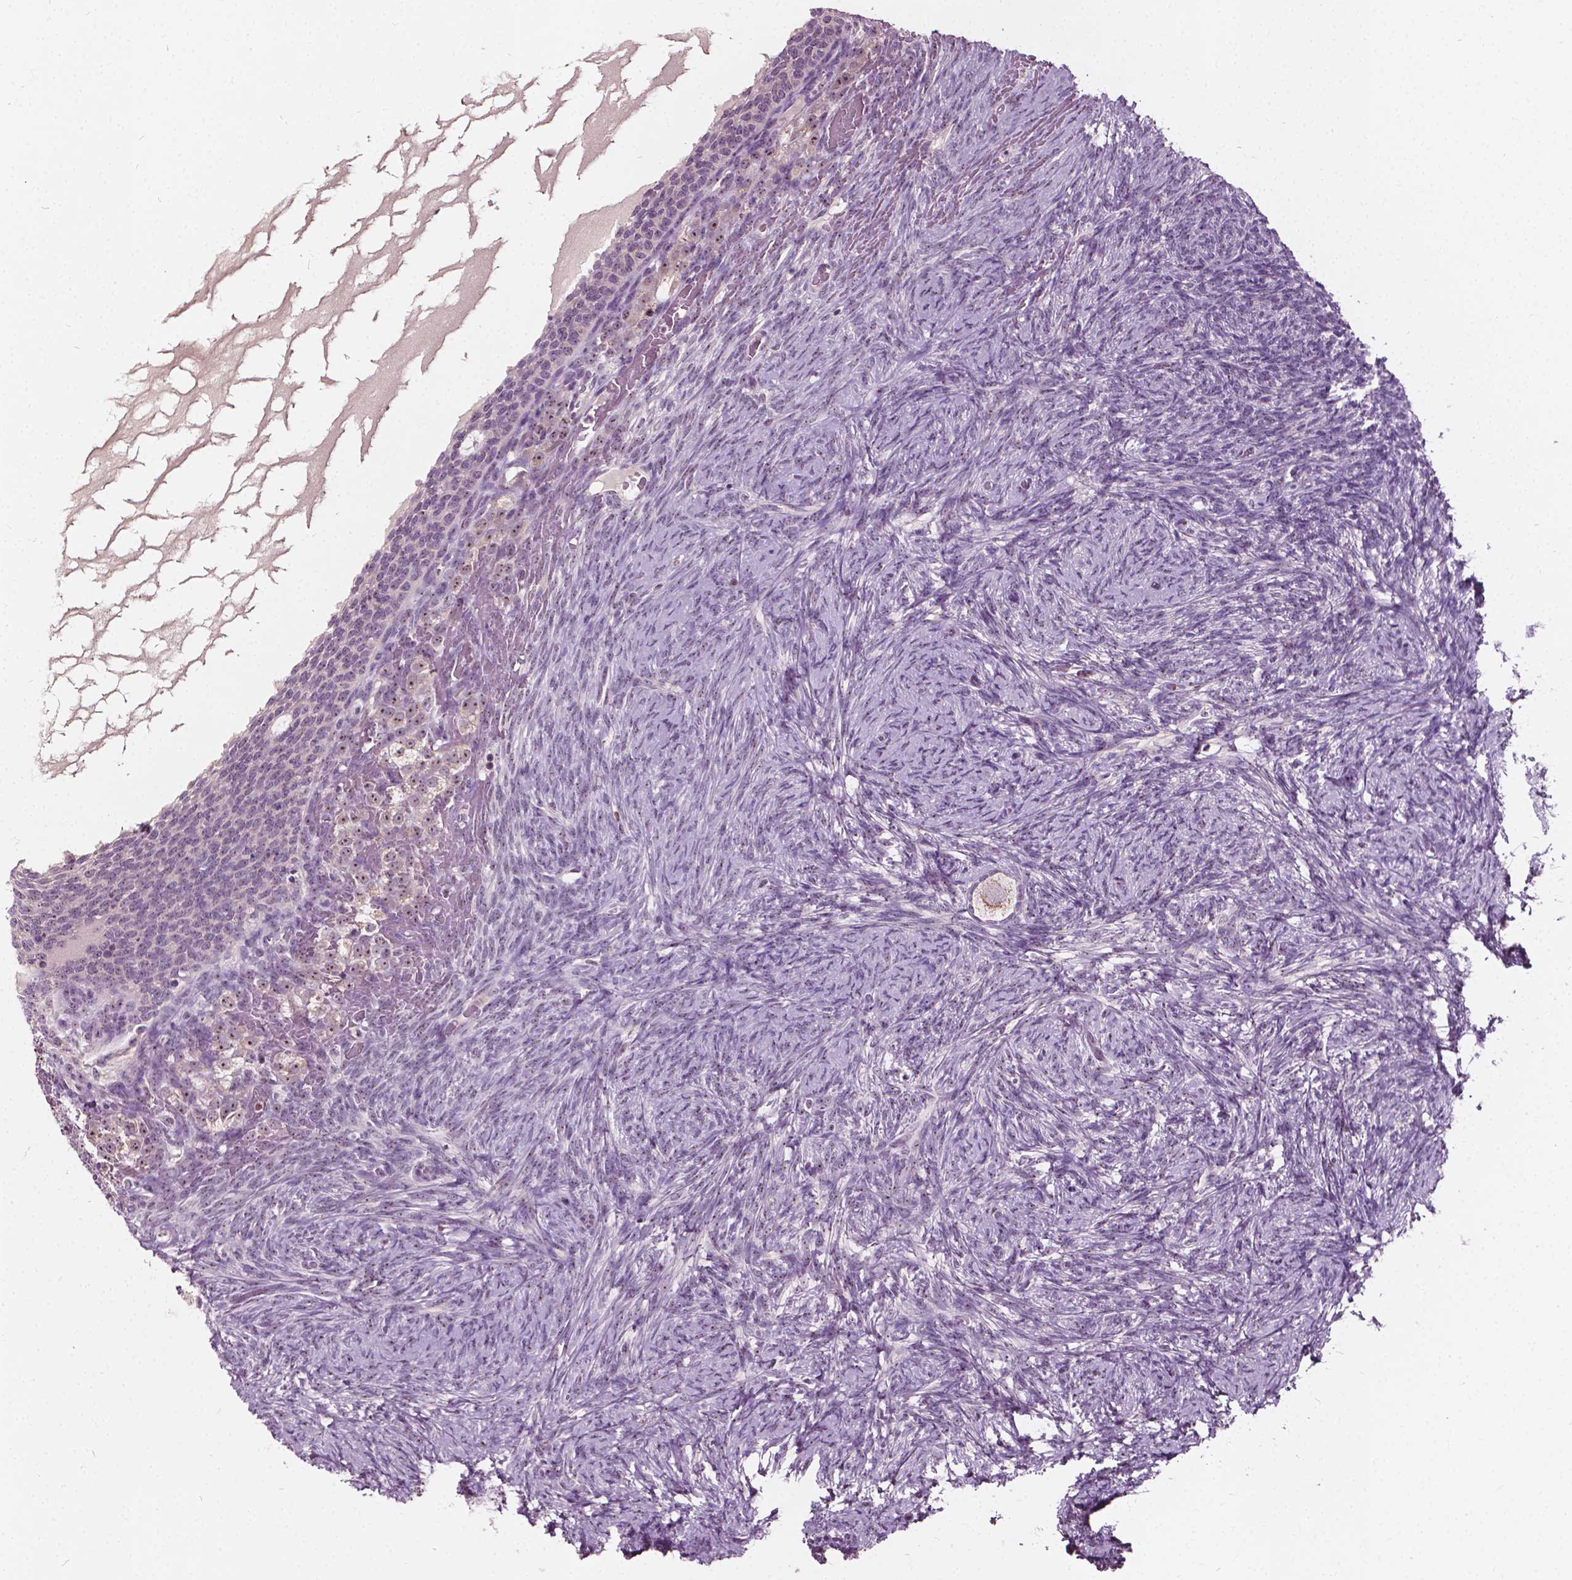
{"staining": {"intensity": "weak", "quantity": ">75%", "location": "cytoplasmic/membranous"}, "tissue": "ovary", "cell_type": "Follicle cells", "image_type": "normal", "snomed": [{"axis": "morphology", "description": "Normal tissue, NOS"}, {"axis": "topography", "description": "Ovary"}], "caption": "Follicle cells exhibit low levels of weak cytoplasmic/membranous staining in approximately >75% of cells in unremarkable ovary.", "gene": "ODF3L2", "patient": {"sex": "female", "age": 34}}